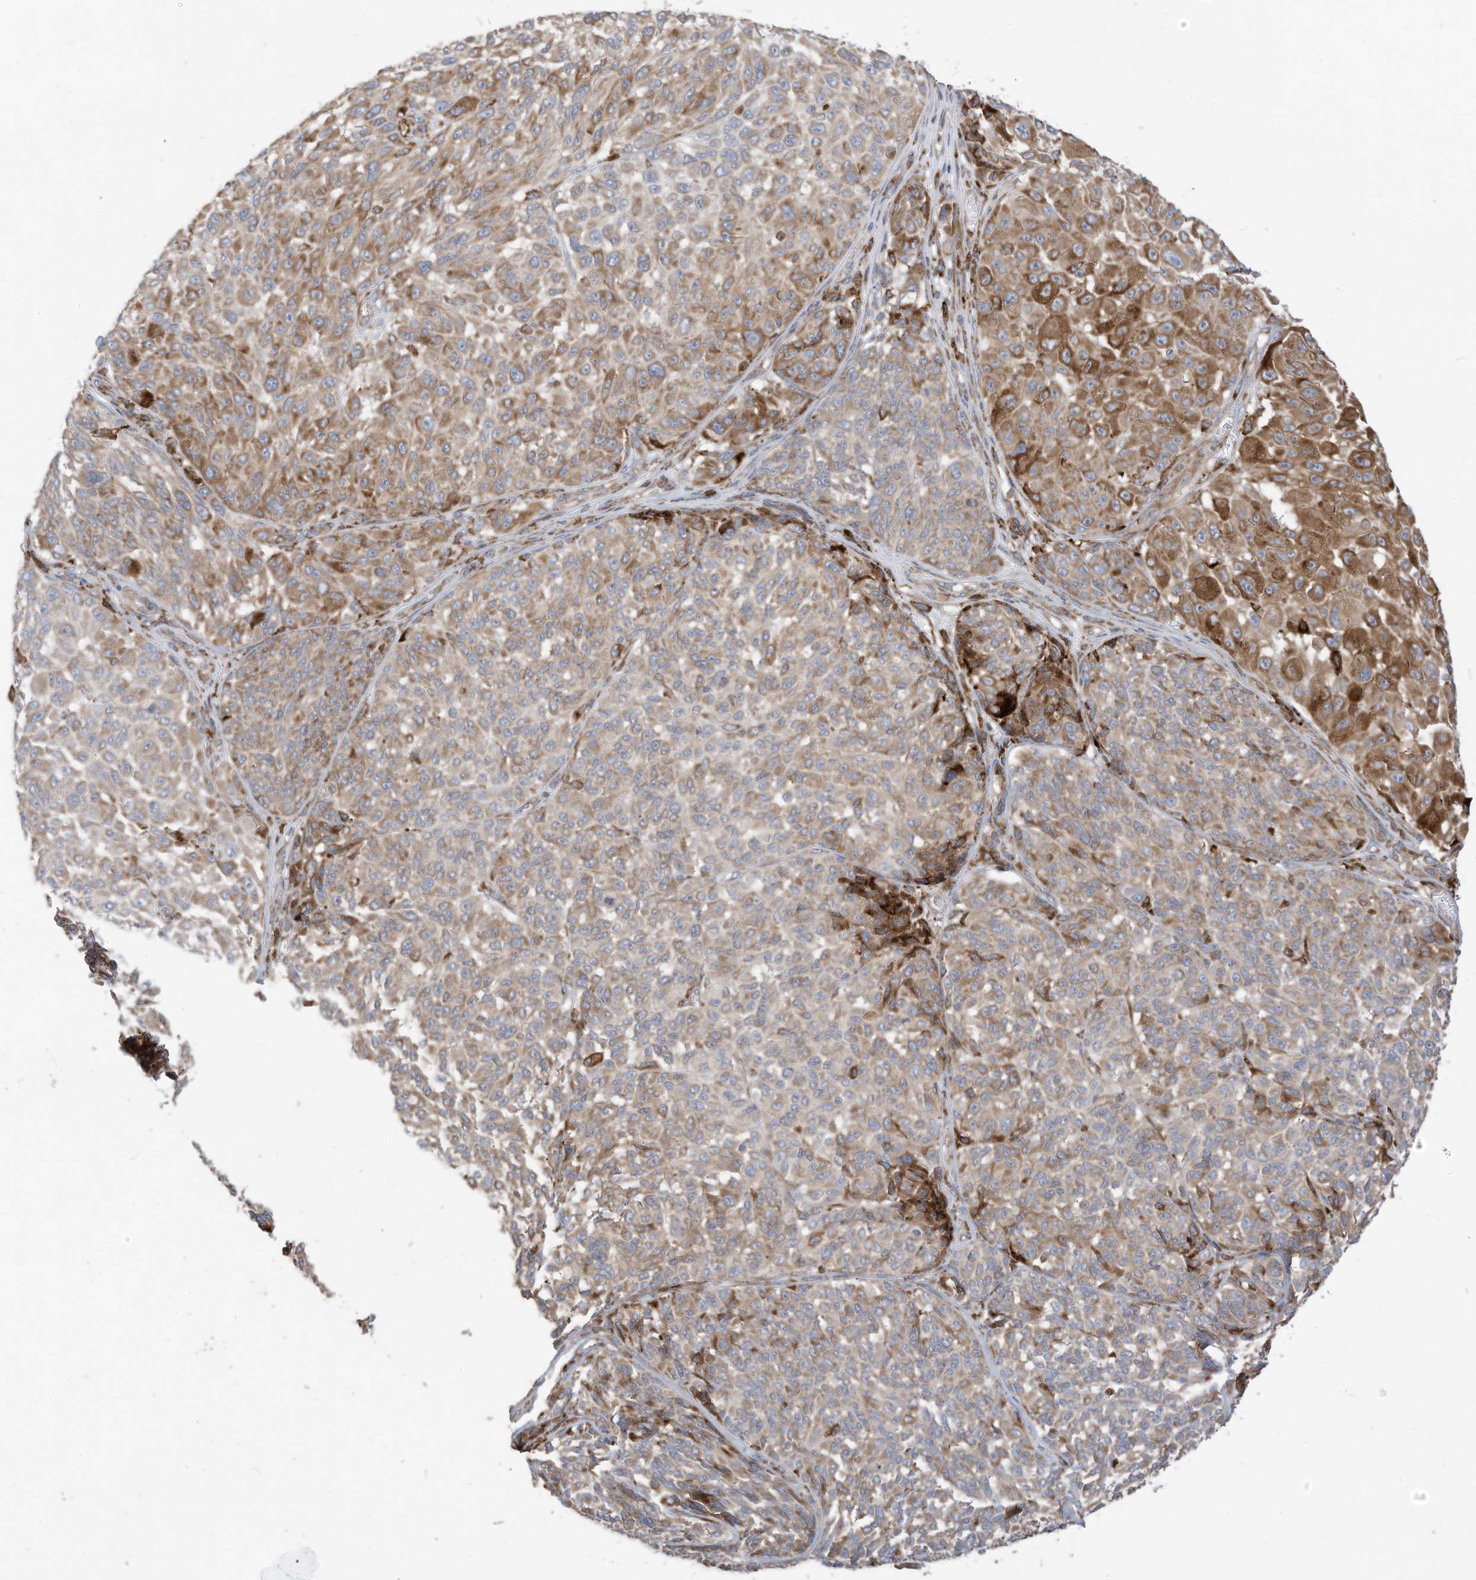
{"staining": {"intensity": "moderate", "quantity": ">75%", "location": "cytoplasmic/membranous"}, "tissue": "melanoma", "cell_type": "Tumor cells", "image_type": "cancer", "snomed": [{"axis": "morphology", "description": "Malignant melanoma, NOS"}, {"axis": "topography", "description": "Skin"}], "caption": "Immunohistochemical staining of malignant melanoma displays medium levels of moderate cytoplasmic/membranous positivity in approximately >75% of tumor cells.", "gene": "TRNAU1AP", "patient": {"sex": "male", "age": 83}}